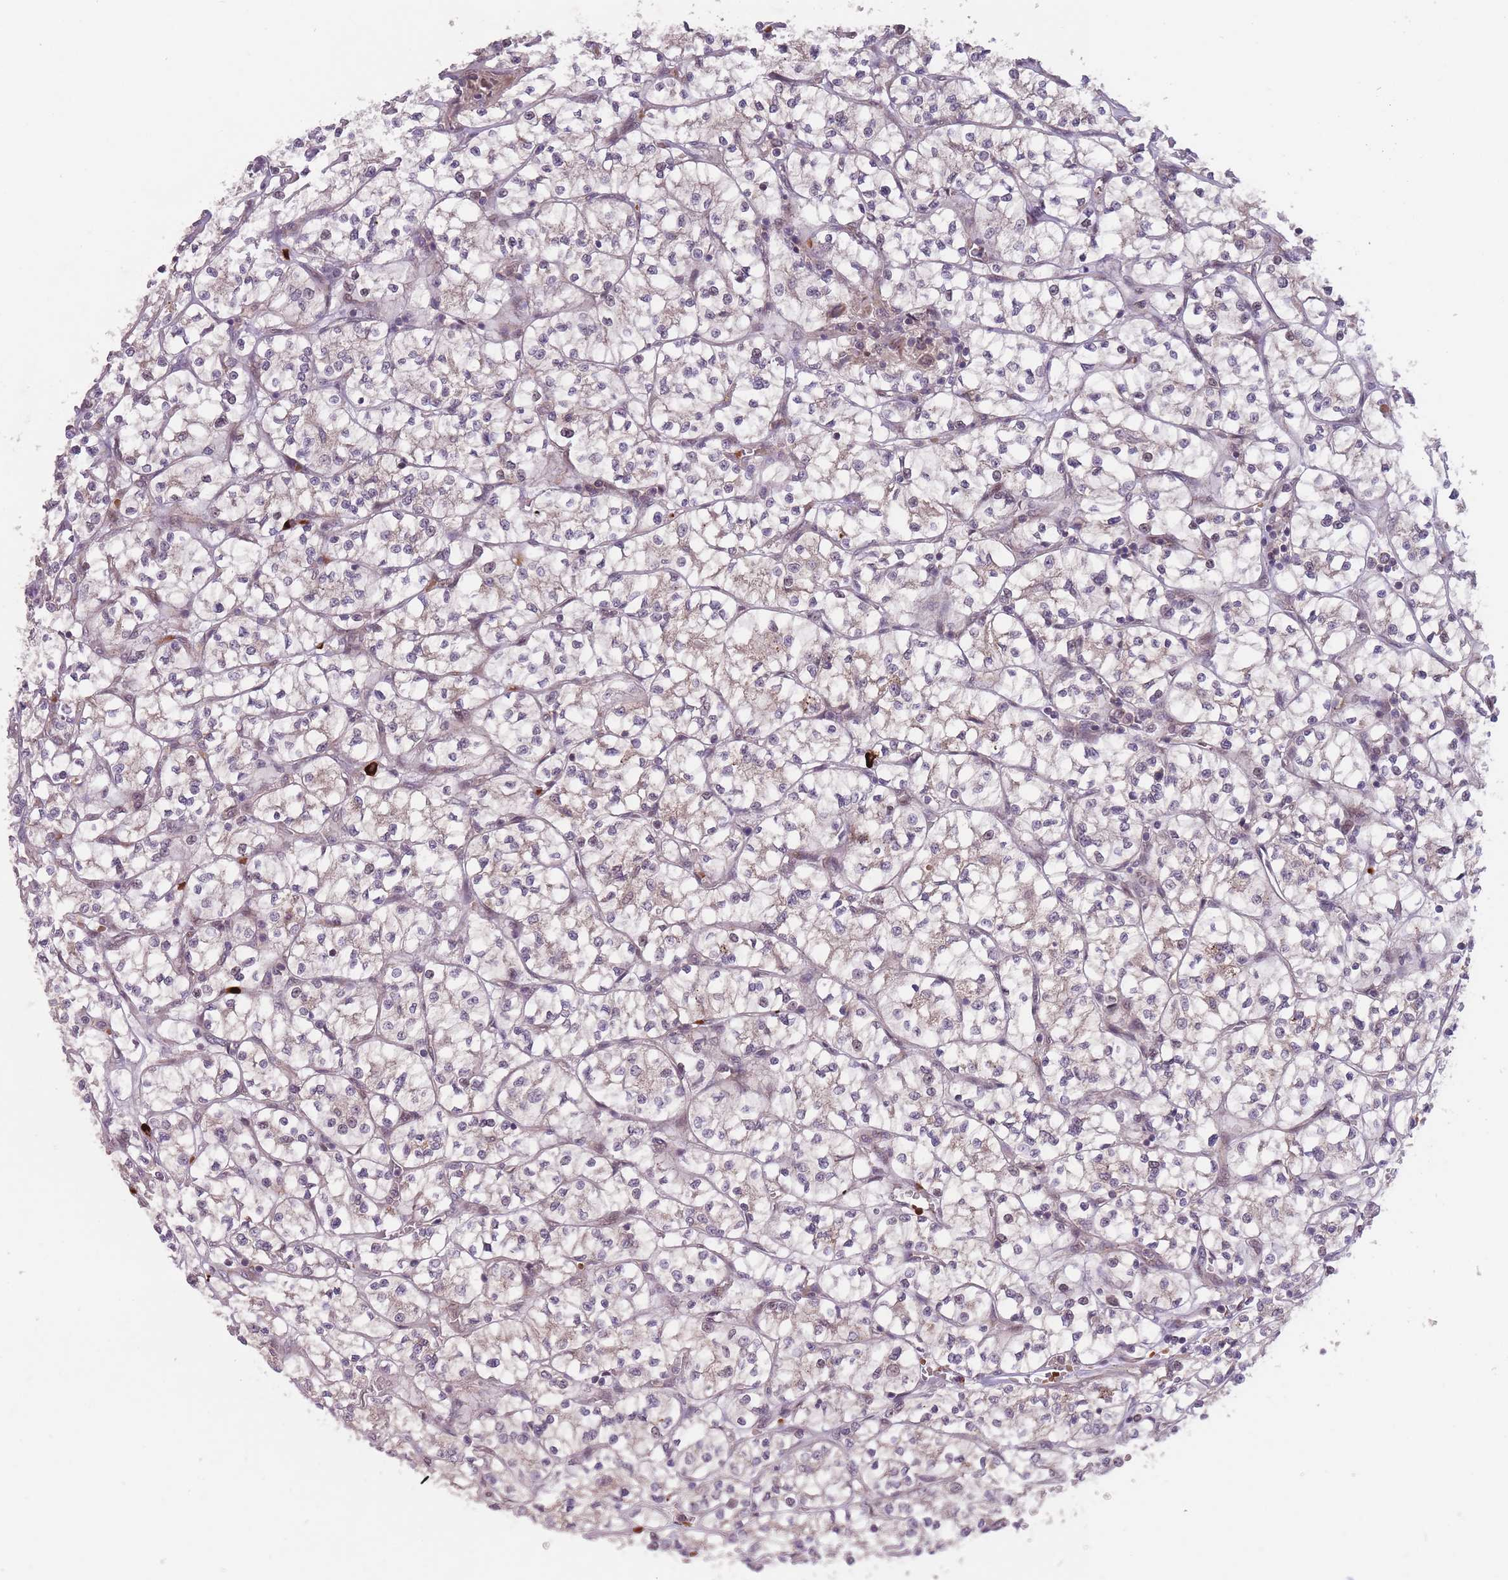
{"staining": {"intensity": "weak", "quantity": "<25%", "location": "cytoplasmic/membranous"}, "tissue": "renal cancer", "cell_type": "Tumor cells", "image_type": "cancer", "snomed": [{"axis": "morphology", "description": "Adenocarcinoma, NOS"}, {"axis": "topography", "description": "Kidney"}], "caption": "Tumor cells are negative for protein expression in human renal adenocarcinoma. The staining was performed using DAB to visualize the protein expression in brown, while the nuclei were stained in blue with hematoxylin (Magnification: 20x).", "gene": "SECTM1", "patient": {"sex": "female", "age": 64}}